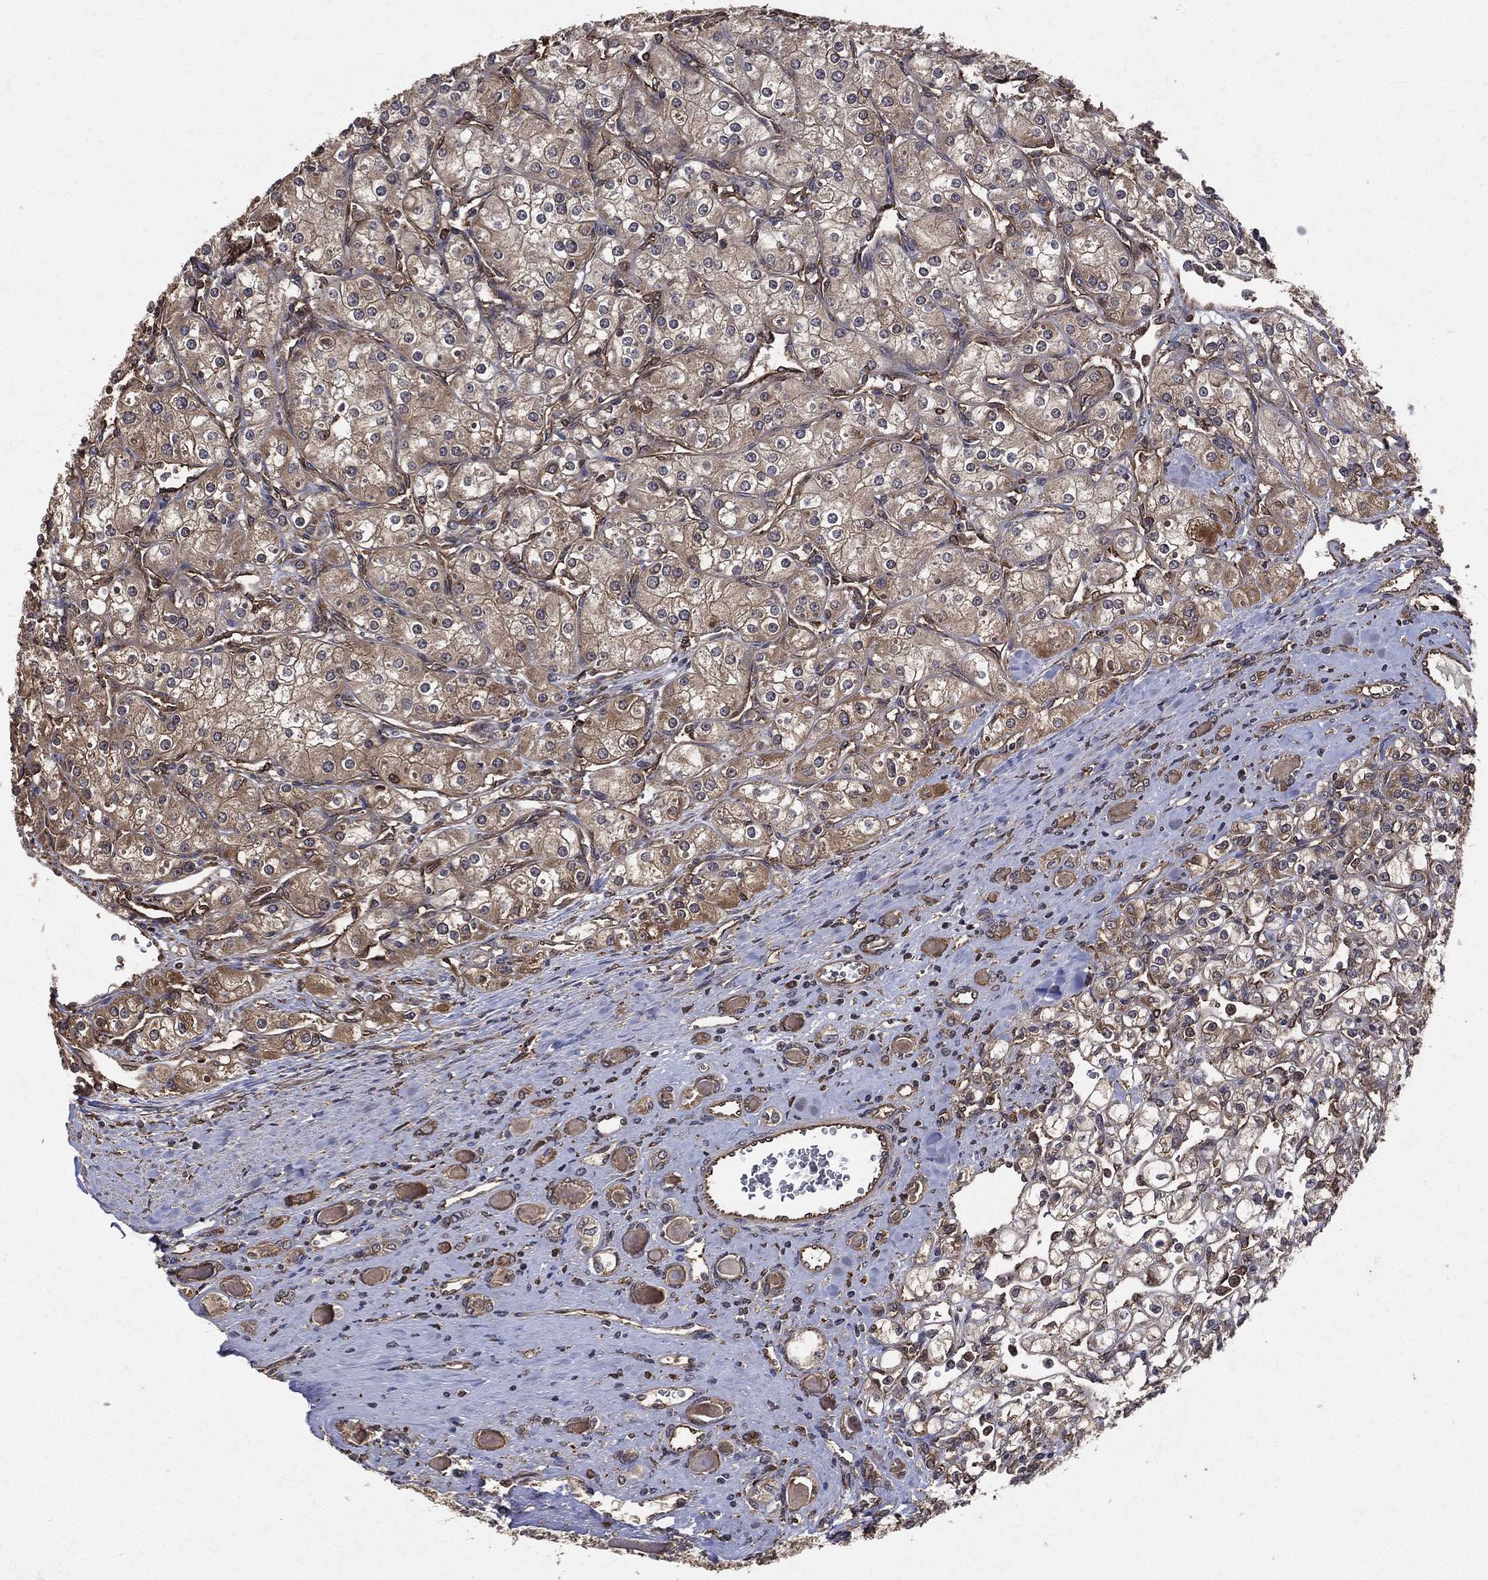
{"staining": {"intensity": "moderate", "quantity": "<25%", "location": "cytoplasmic/membranous"}, "tissue": "renal cancer", "cell_type": "Tumor cells", "image_type": "cancer", "snomed": [{"axis": "morphology", "description": "Adenocarcinoma, NOS"}, {"axis": "topography", "description": "Kidney"}], "caption": "IHC photomicrograph of neoplastic tissue: human renal cancer stained using immunohistochemistry demonstrates low levels of moderate protein expression localized specifically in the cytoplasmic/membranous of tumor cells, appearing as a cytoplasmic/membranous brown color.", "gene": "DPYSL2", "patient": {"sex": "male", "age": 77}}